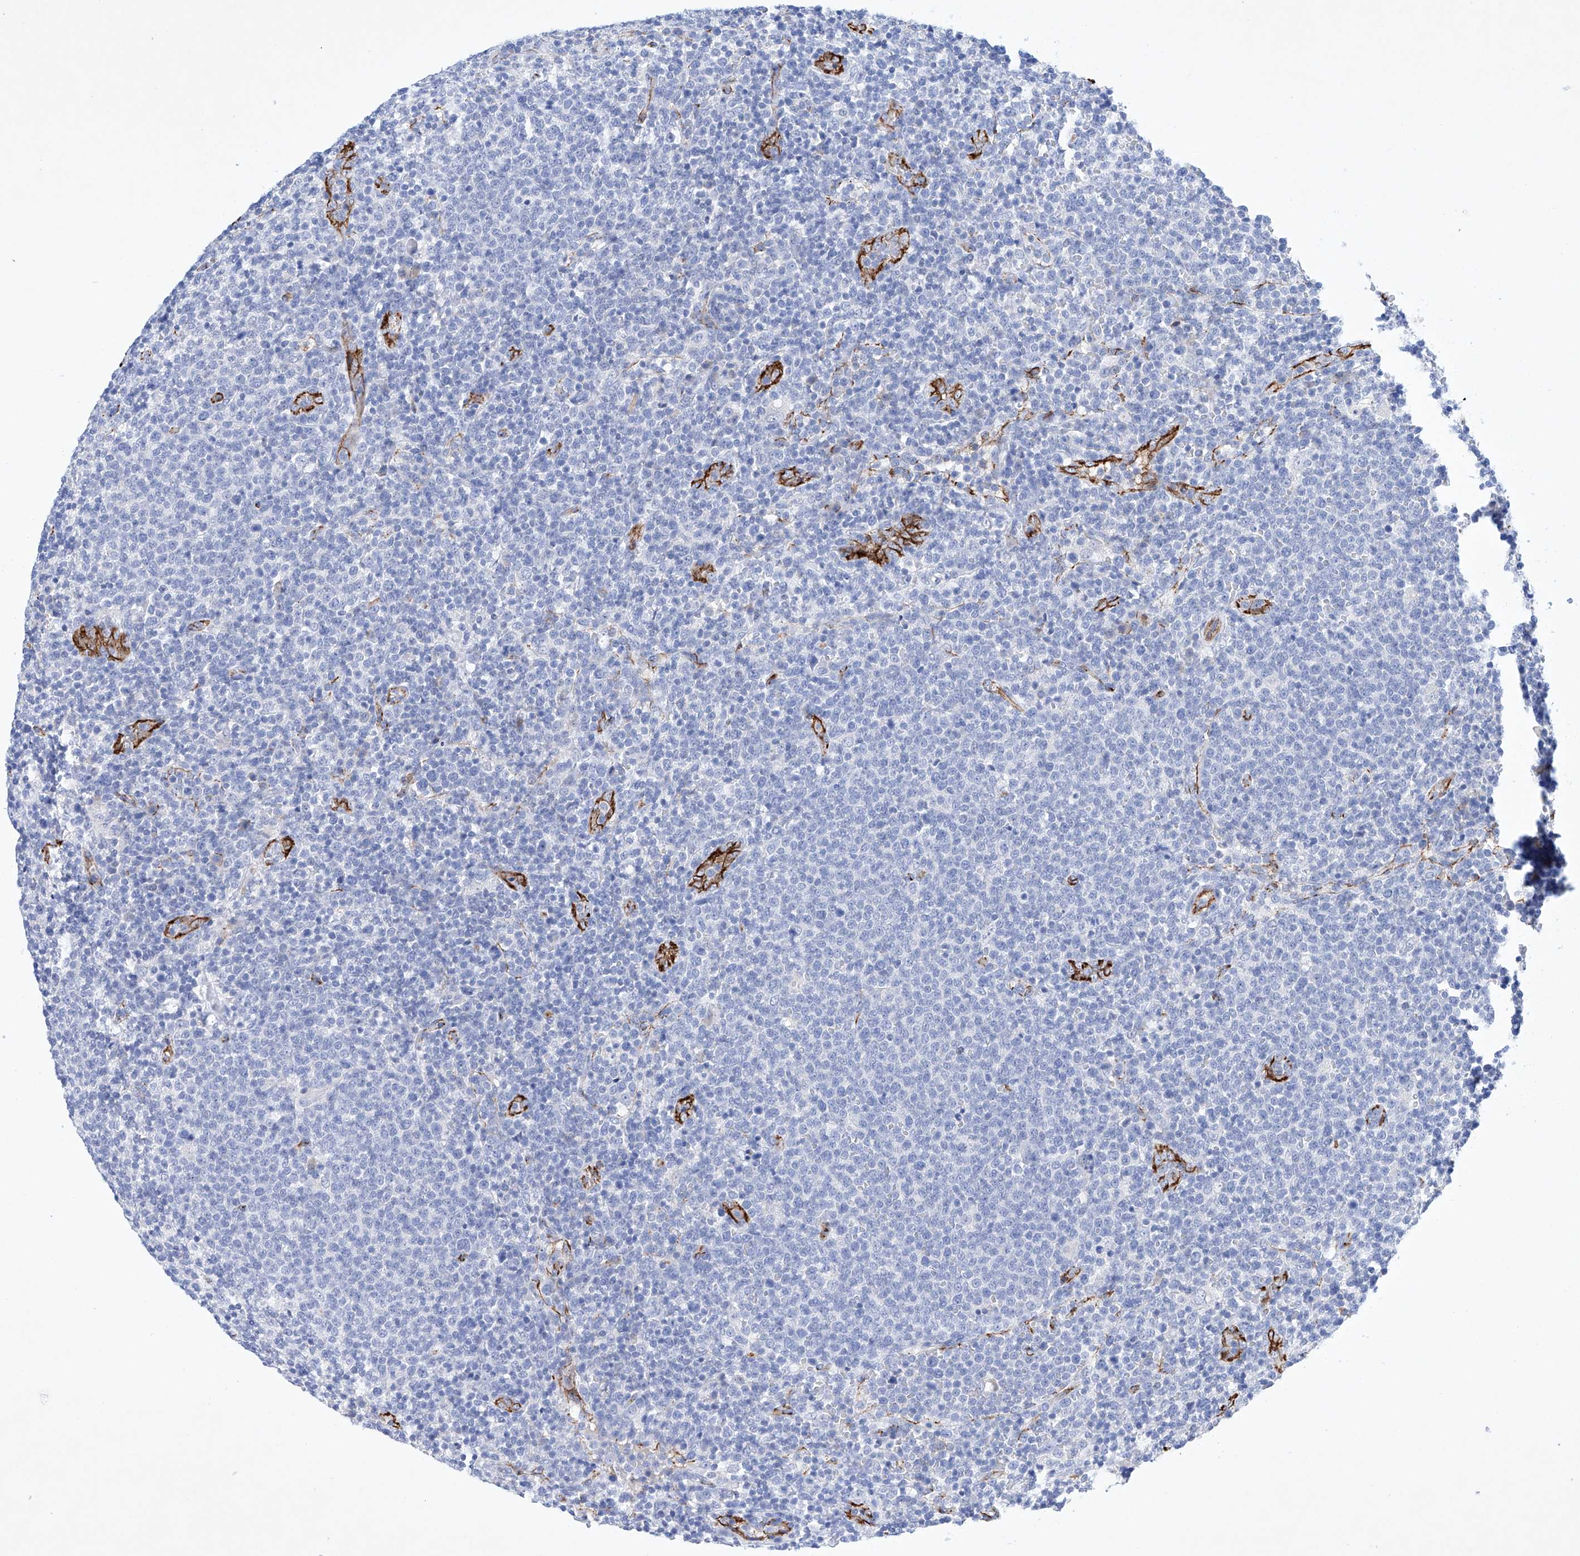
{"staining": {"intensity": "negative", "quantity": "none", "location": "none"}, "tissue": "lymphoma", "cell_type": "Tumor cells", "image_type": "cancer", "snomed": [{"axis": "morphology", "description": "Malignant lymphoma, non-Hodgkin's type, High grade"}, {"axis": "topography", "description": "Lymph node"}], "caption": "This image is of lymphoma stained with immunohistochemistry to label a protein in brown with the nuclei are counter-stained blue. There is no positivity in tumor cells.", "gene": "ETV7", "patient": {"sex": "male", "age": 61}}